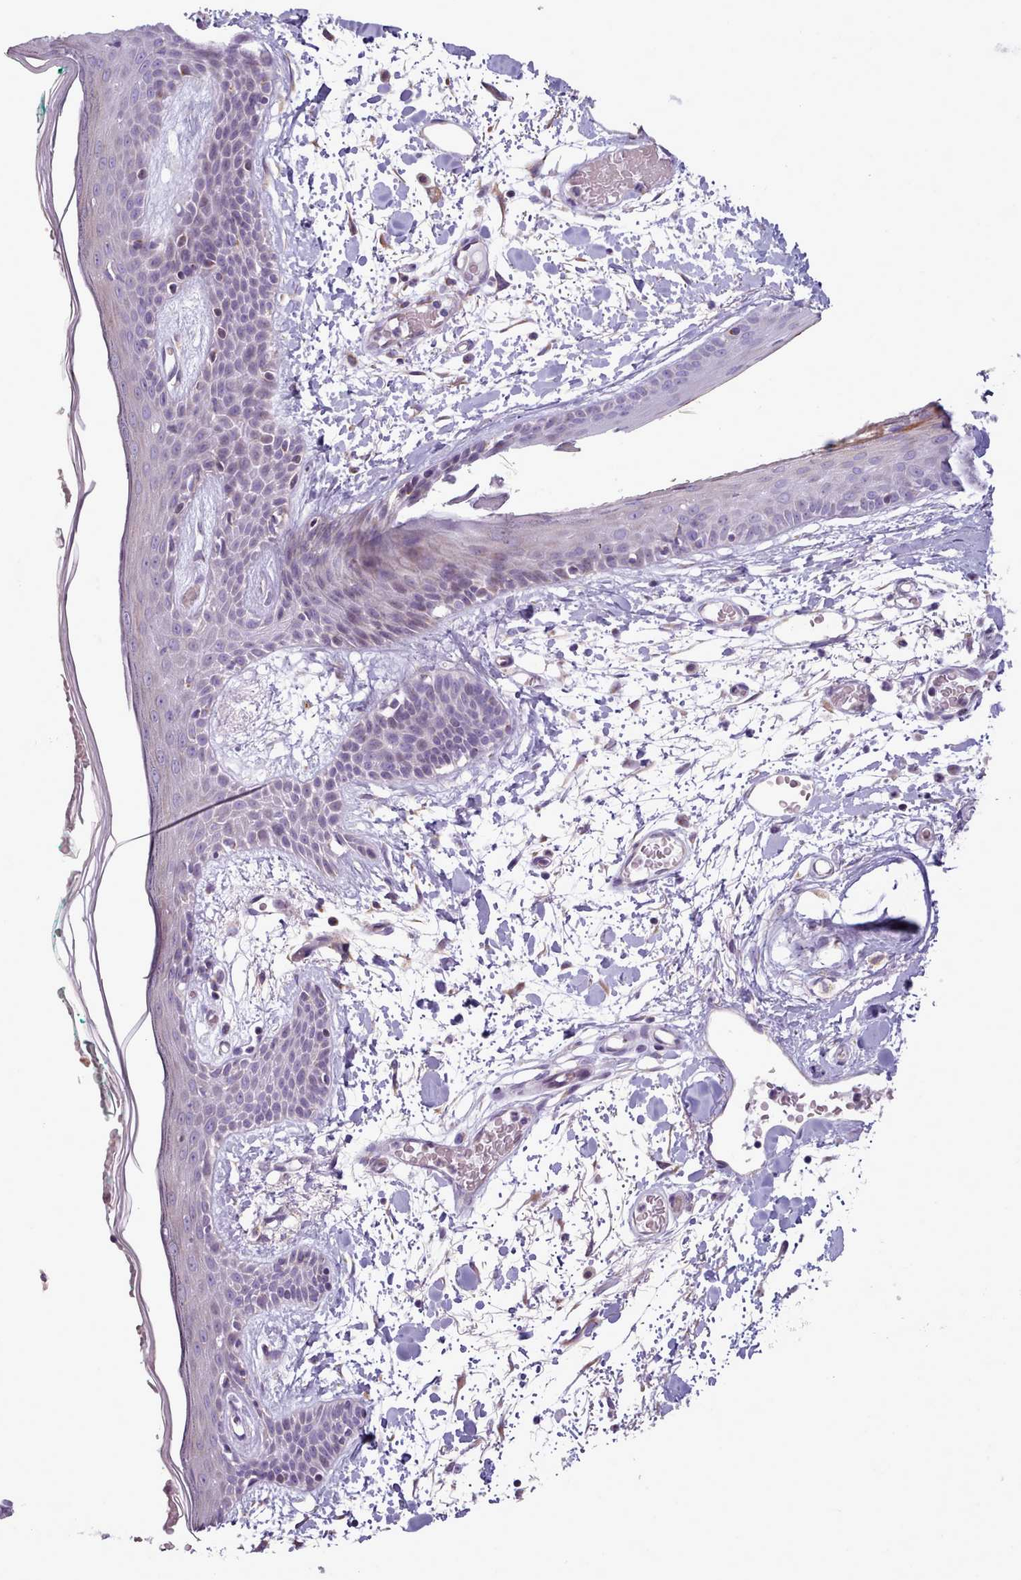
{"staining": {"intensity": "negative", "quantity": "none", "location": "none"}, "tissue": "skin", "cell_type": "Fibroblasts", "image_type": "normal", "snomed": [{"axis": "morphology", "description": "Normal tissue, NOS"}, {"axis": "topography", "description": "Skin"}], "caption": "IHC of benign human skin shows no expression in fibroblasts. The staining is performed using DAB brown chromogen with nuclei counter-stained in using hematoxylin.", "gene": "SLC52A3", "patient": {"sex": "male", "age": 79}}